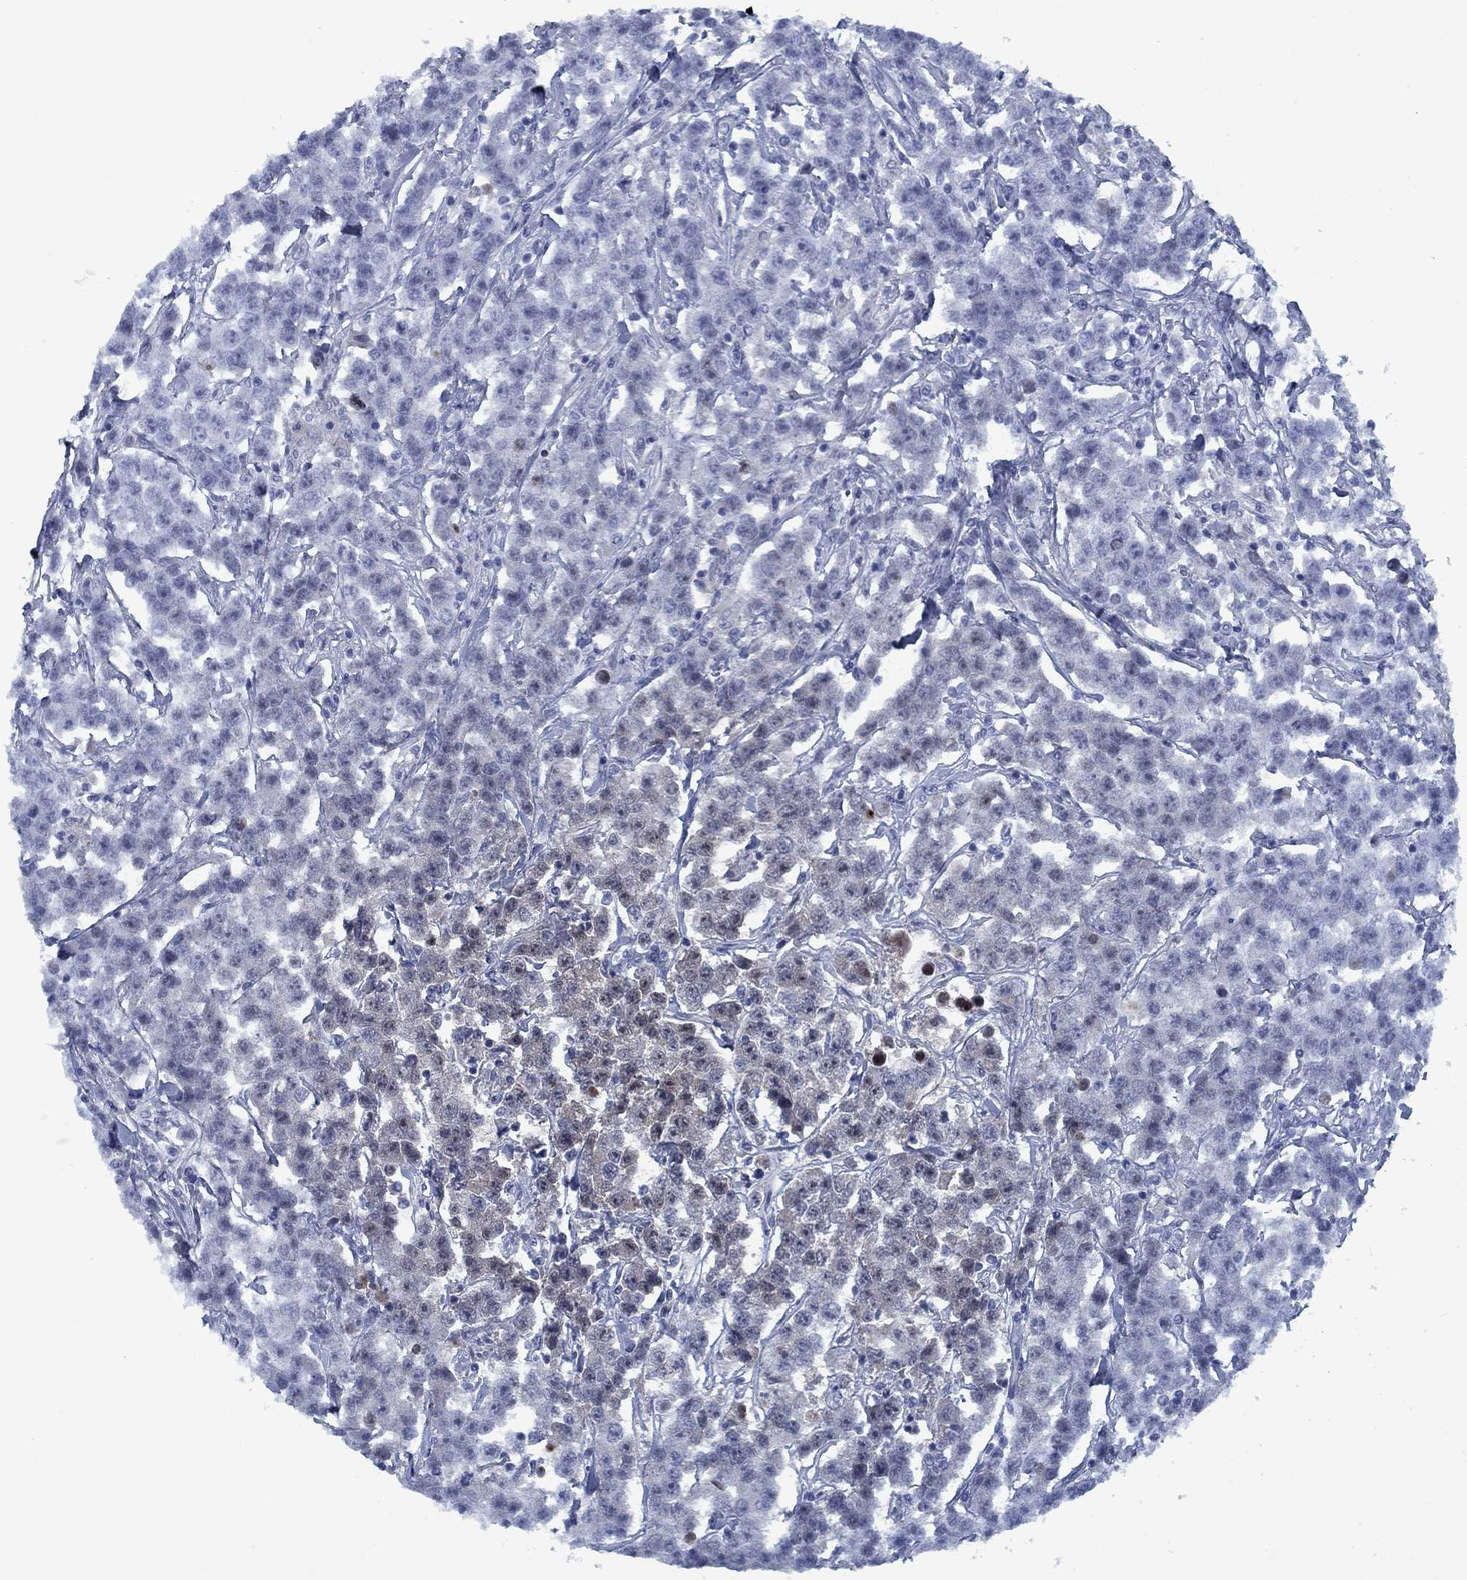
{"staining": {"intensity": "negative", "quantity": "none", "location": "none"}, "tissue": "testis cancer", "cell_type": "Tumor cells", "image_type": "cancer", "snomed": [{"axis": "morphology", "description": "Seminoma, NOS"}, {"axis": "topography", "description": "Testis"}], "caption": "IHC micrograph of human testis cancer stained for a protein (brown), which shows no positivity in tumor cells. The staining was performed using DAB to visualize the protein expression in brown, while the nuclei were stained in blue with hematoxylin (Magnification: 20x).", "gene": "PNMA8A", "patient": {"sex": "male", "age": 59}}